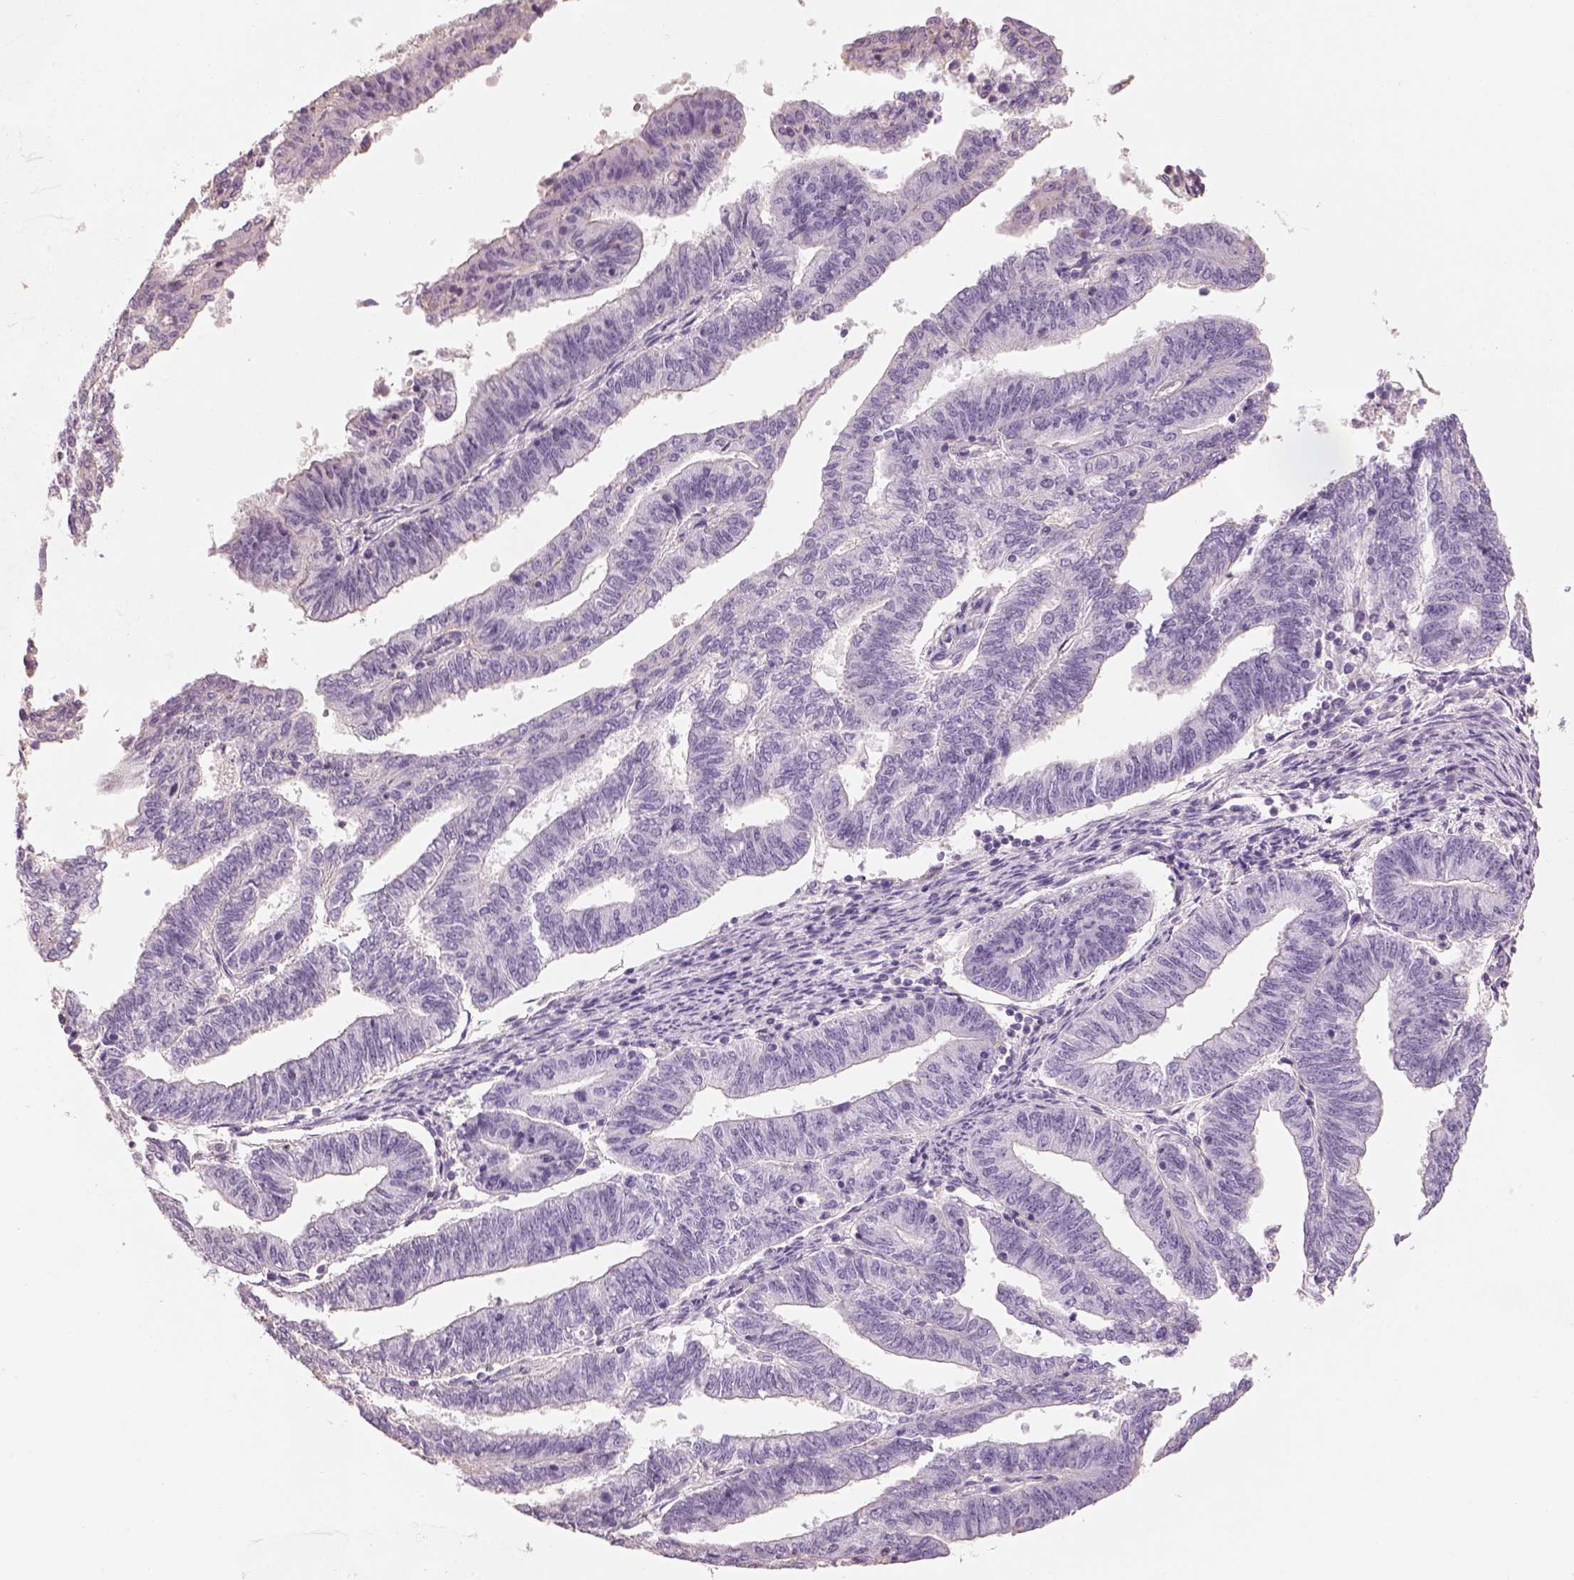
{"staining": {"intensity": "negative", "quantity": "none", "location": "none"}, "tissue": "endometrial cancer", "cell_type": "Tumor cells", "image_type": "cancer", "snomed": [{"axis": "morphology", "description": "Adenocarcinoma, NOS"}, {"axis": "topography", "description": "Endometrium"}], "caption": "Protein analysis of endometrial adenocarcinoma shows no significant expression in tumor cells.", "gene": "OTUD6A", "patient": {"sex": "female", "age": 82}}